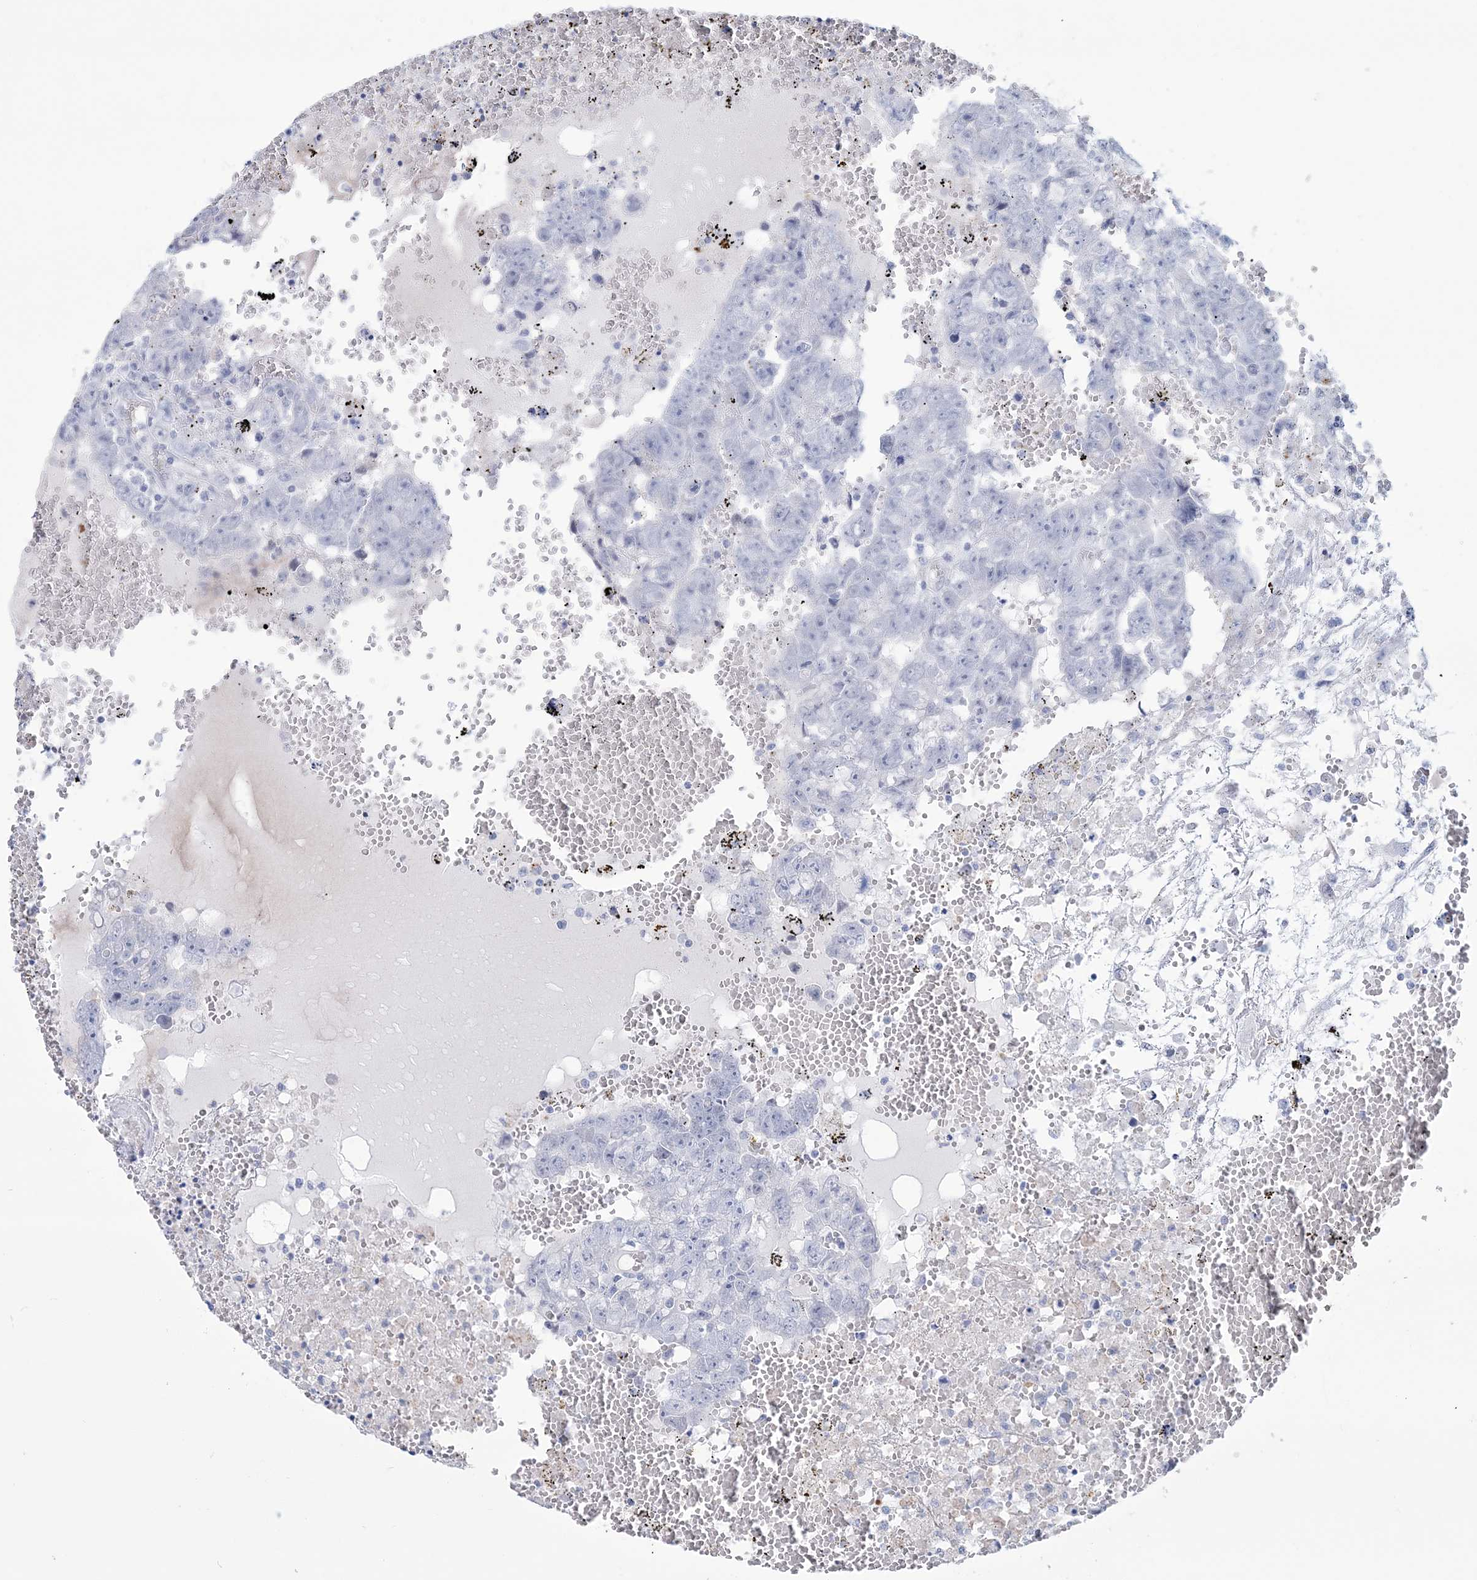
{"staining": {"intensity": "negative", "quantity": "none", "location": "none"}, "tissue": "testis cancer", "cell_type": "Tumor cells", "image_type": "cancer", "snomed": [{"axis": "morphology", "description": "Carcinoma, Embryonal, NOS"}, {"axis": "topography", "description": "Testis"}], "caption": "Immunohistochemistry of embryonal carcinoma (testis) displays no expression in tumor cells.", "gene": "DPCD", "patient": {"sex": "male", "age": 25}}